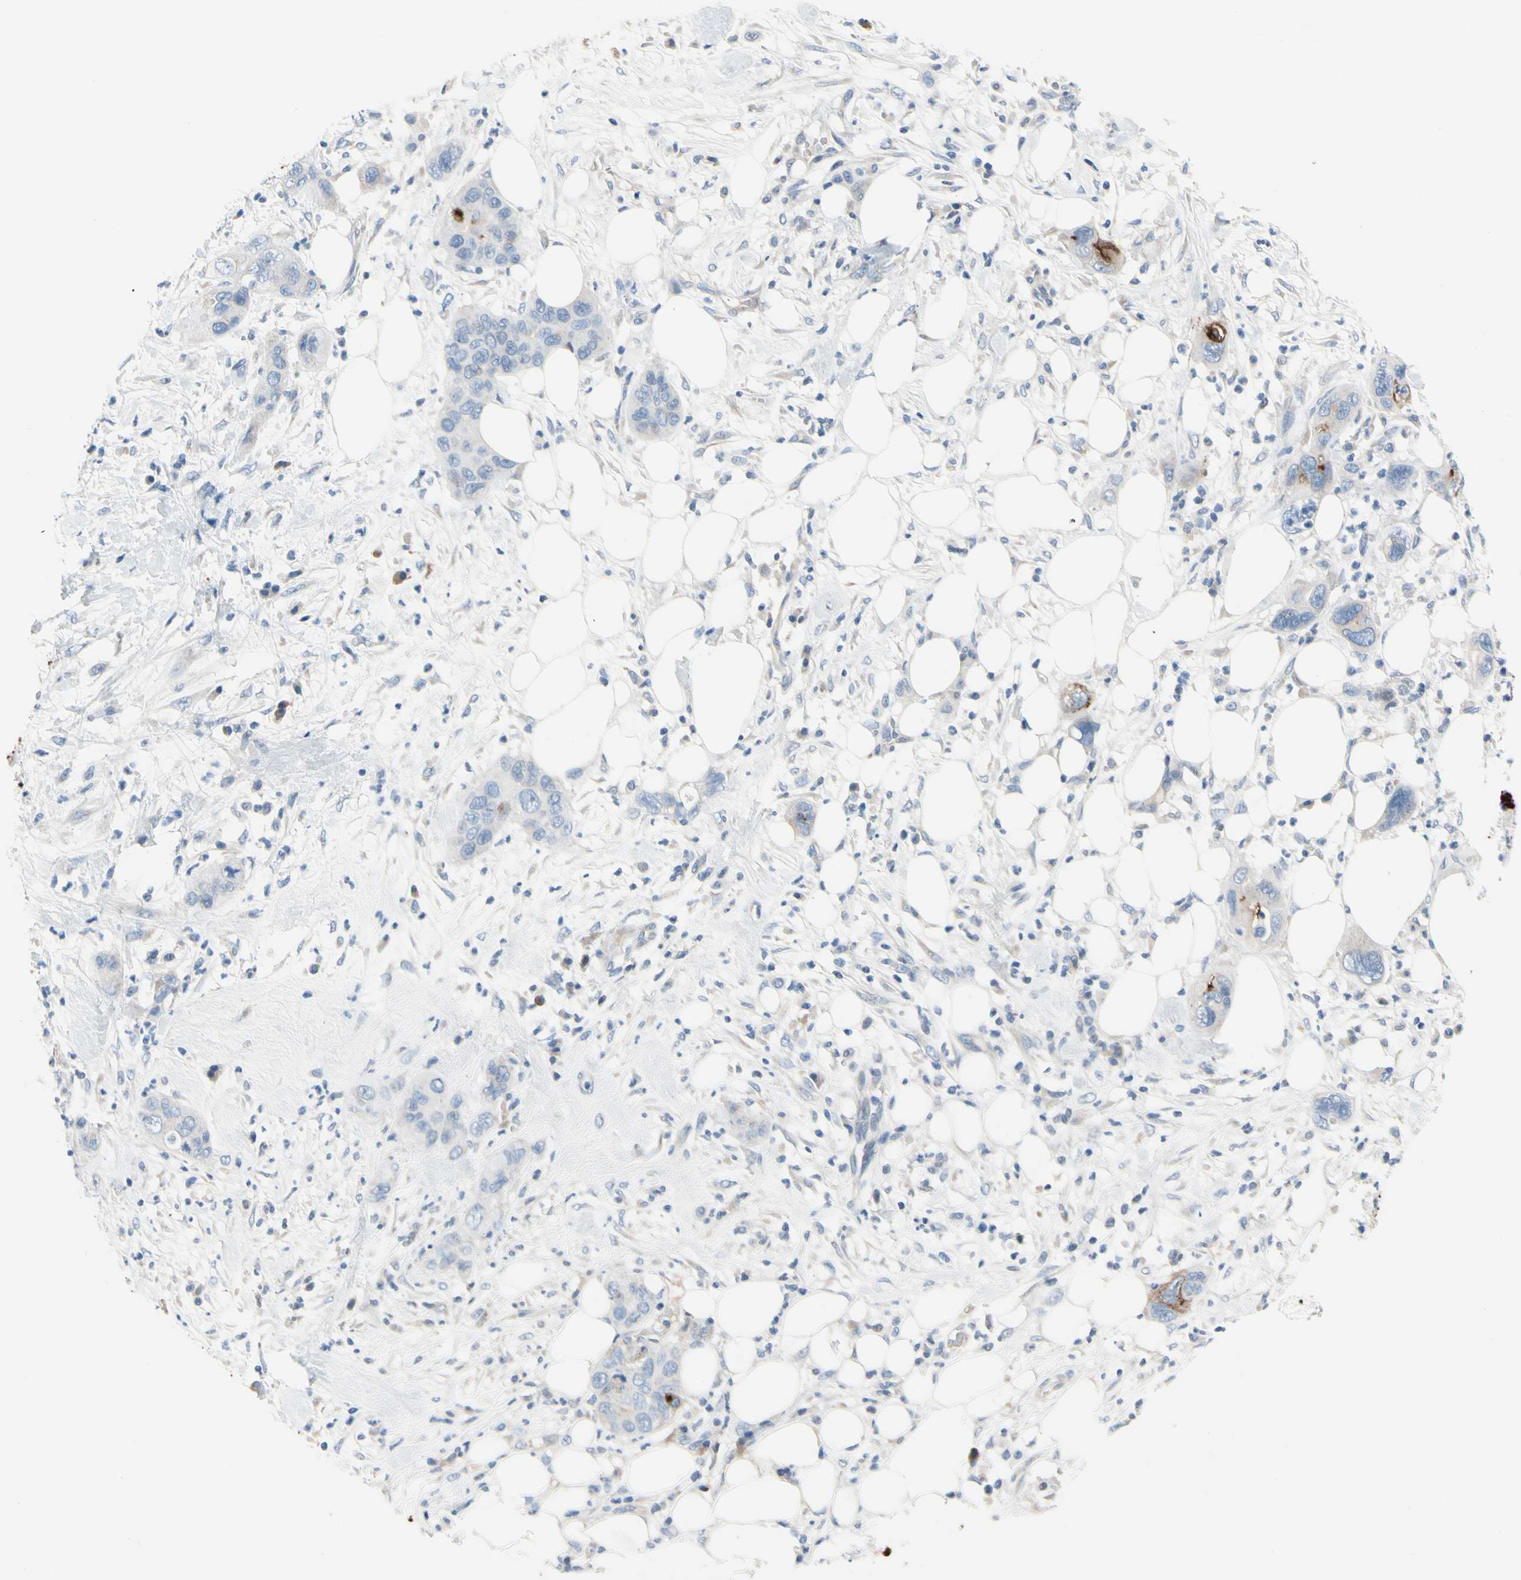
{"staining": {"intensity": "negative", "quantity": "none", "location": "none"}, "tissue": "pancreatic cancer", "cell_type": "Tumor cells", "image_type": "cancer", "snomed": [{"axis": "morphology", "description": "Adenocarcinoma, NOS"}, {"axis": "topography", "description": "Pancreas"}], "caption": "IHC of human adenocarcinoma (pancreatic) displays no expression in tumor cells. Nuclei are stained in blue.", "gene": "MUC5B", "patient": {"sex": "female", "age": 71}}